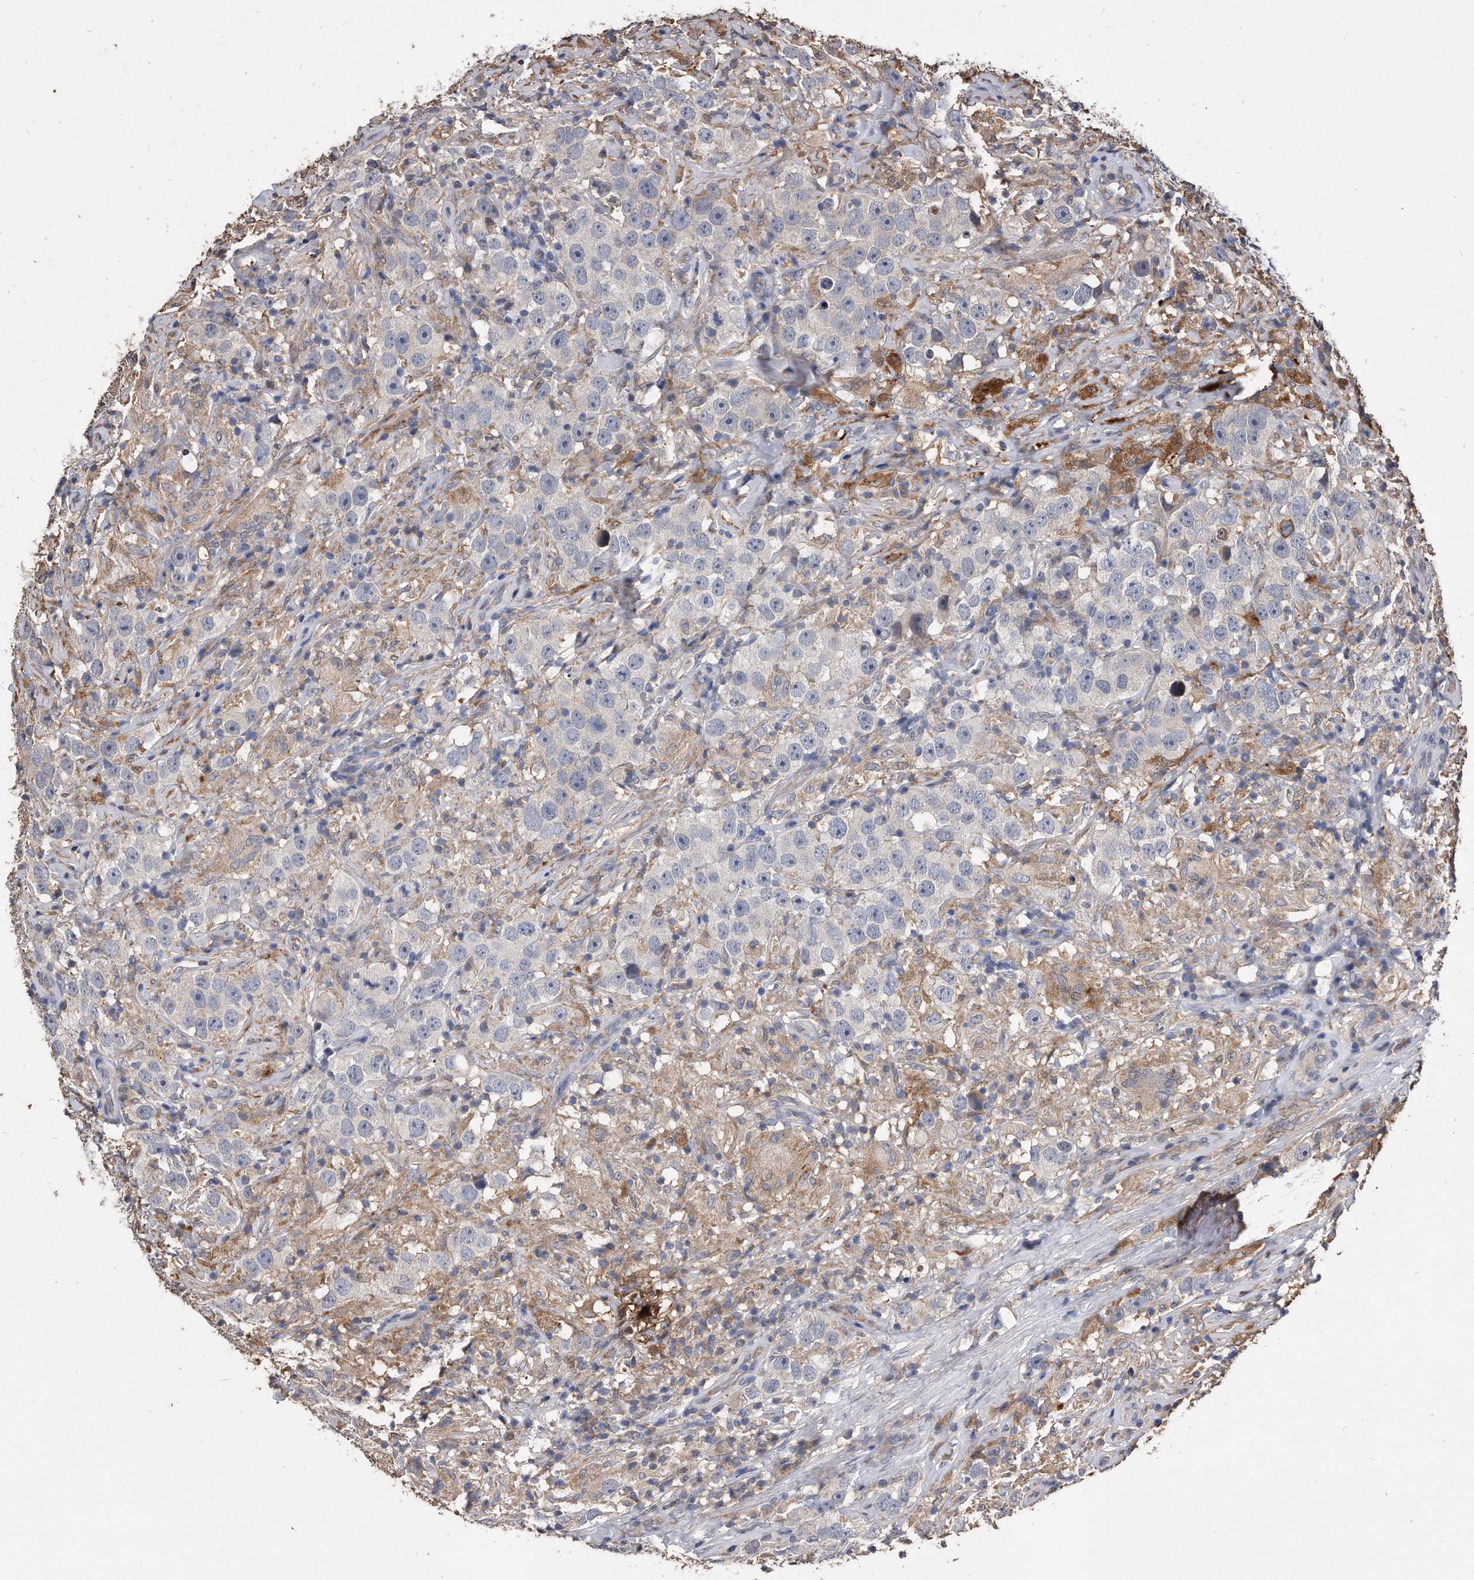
{"staining": {"intensity": "negative", "quantity": "none", "location": "none"}, "tissue": "testis cancer", "cell_type": "Tumor cells", "image_type": "cancer", "snomed": [{"axis": "morphology", "description": "Seminoma, NOS"}, {"axis": "topography", "description": "Testis"}], "caption": "An immunohistochemistry micrograph of testis seminoma is shown. There is no staining in tumor cells of testis seminoma. Brightfield microscopy of immunohistochemistry stained with DAB (3,3'-diaminobenzidine) (brown) and hematoxylin (blue), captured at high magnification.", "gene": "IL20RA", "patient": {"sex": "male", "age": 49}}